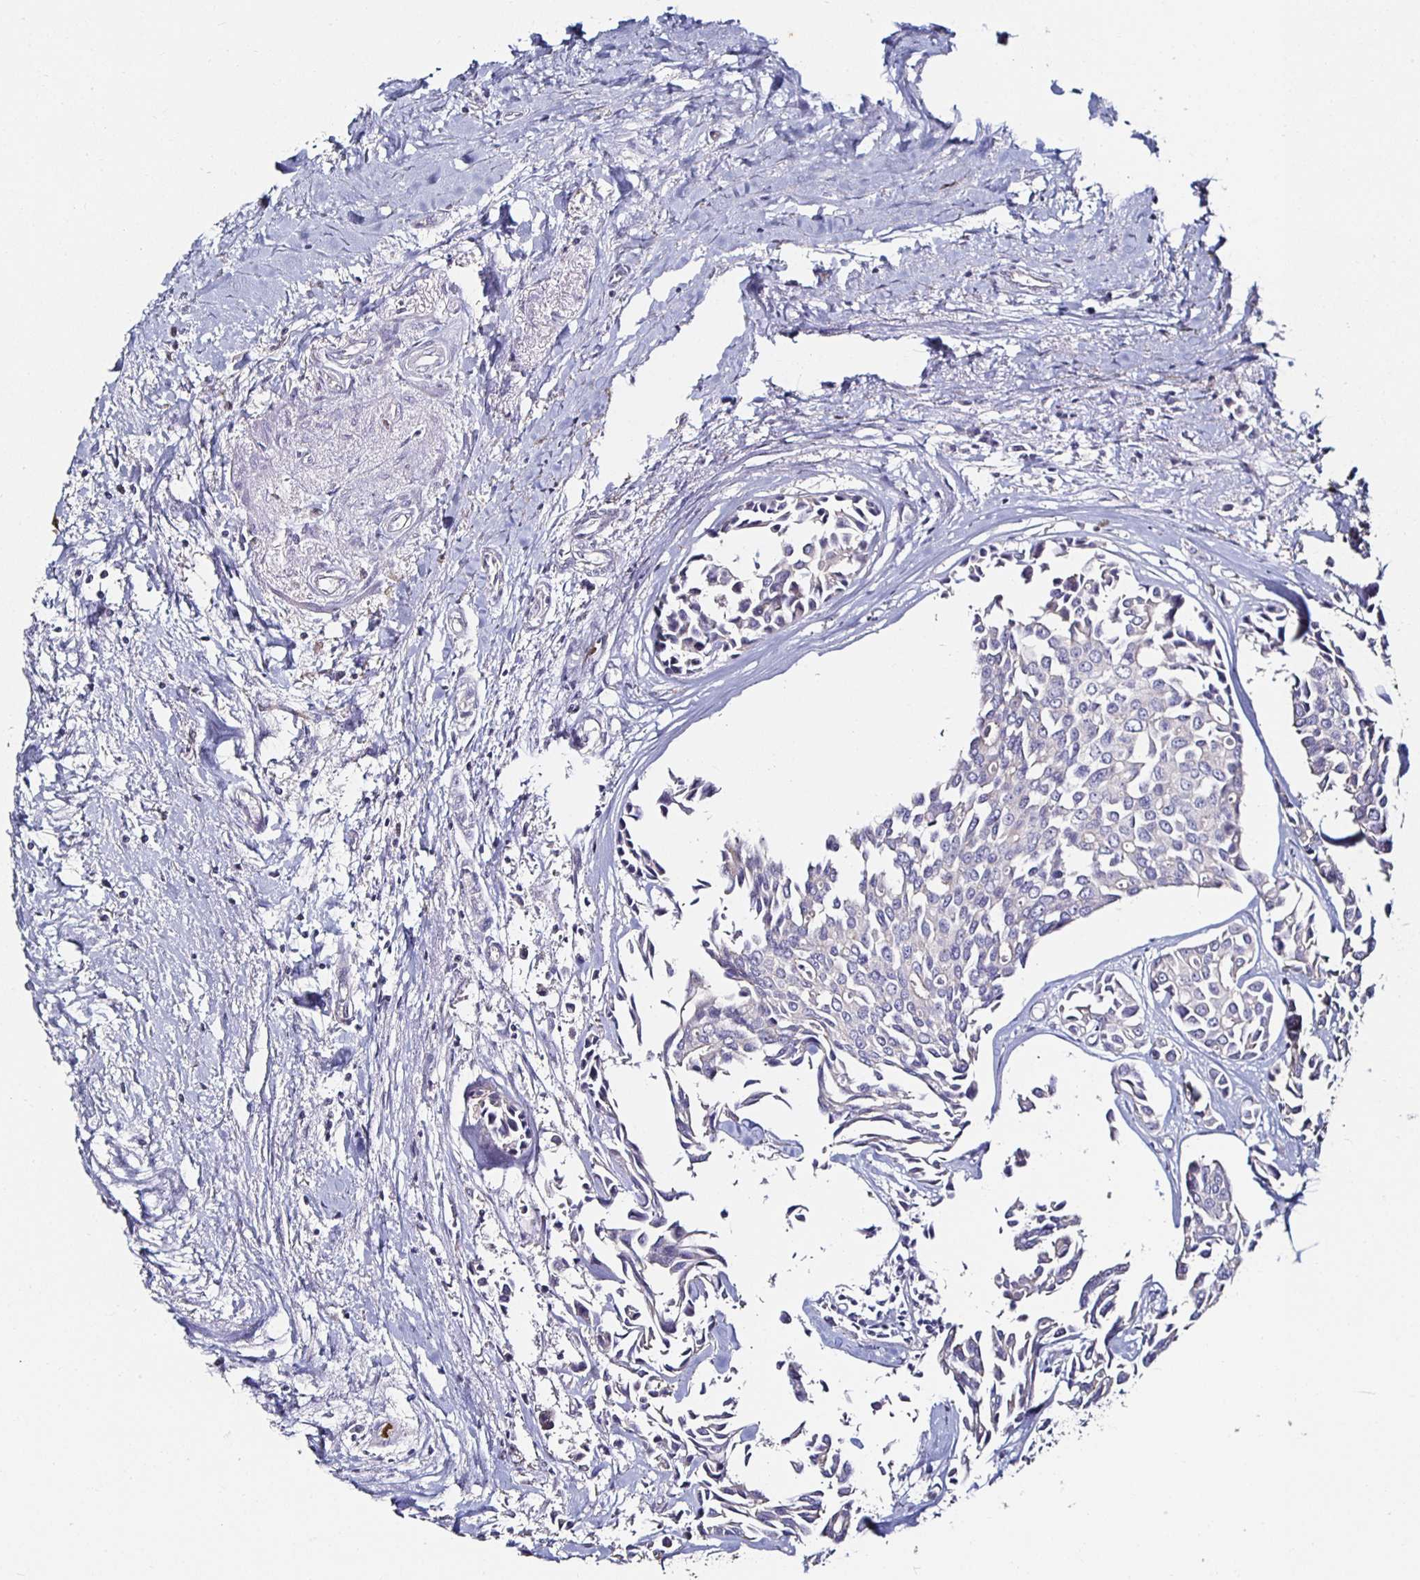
{"staining": {"intensity": "negative", "quantity": "none", "location": "none"}, "tissue": "breast cancer", "cell_type": "Tumor cells", "image_type": "cancer", "snomed": [{"axis": "morphology", "description": "Duct carcinoma"}, {"axis": "topography", "description": "Breast"}], "caption": "Protein analysis of intraductal carcinoma (breast) shows no significant staining in tumor cells.", "gene": "TLR4", "patient": {"sex": "female", "age": 54}}